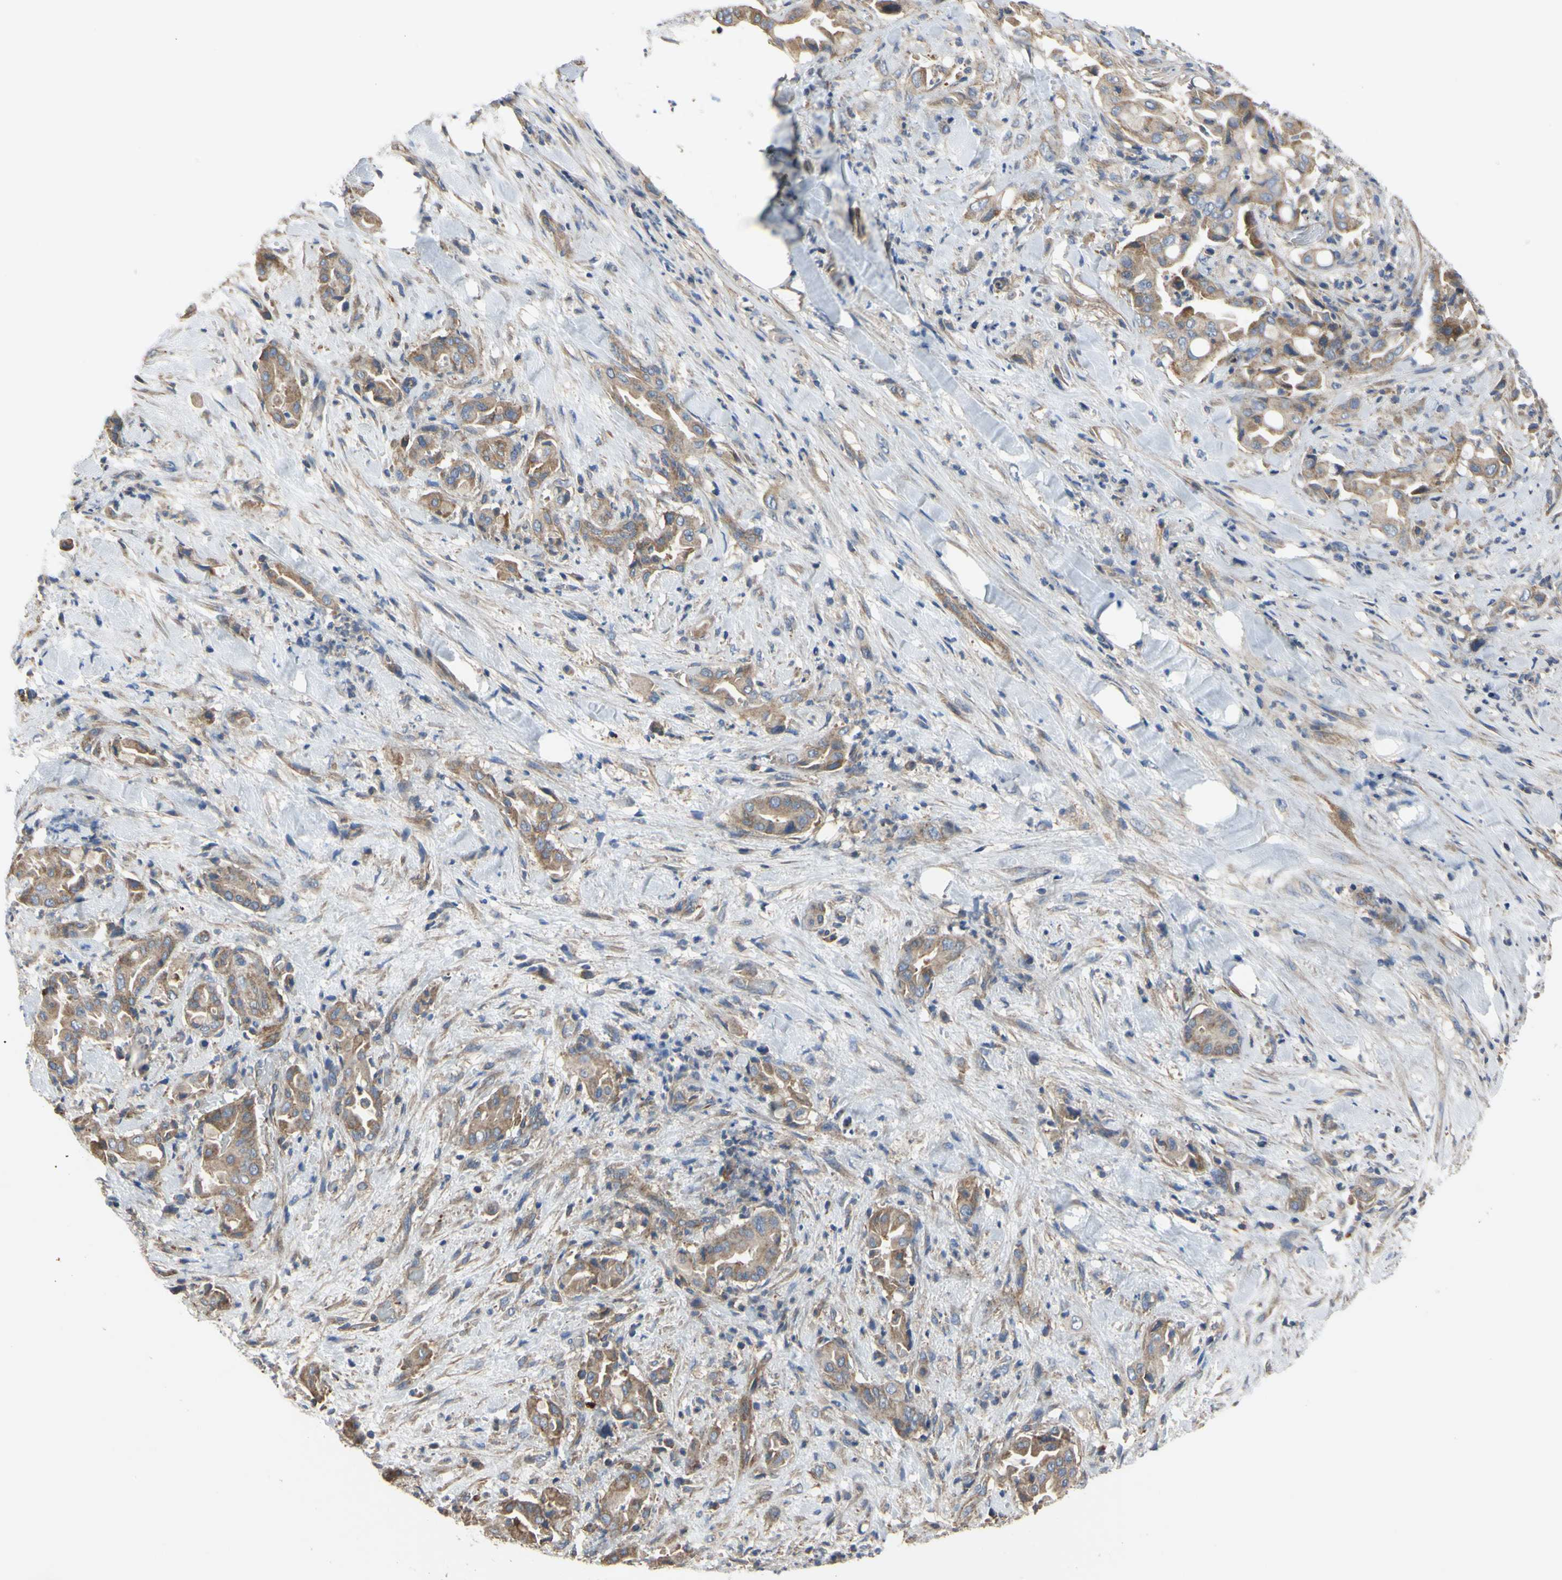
{"staining": {"intensity": "moderate", "quantity": ">75%", "location": "cytoplasmic/membranous"}, "tissue": "liver cancer", "cell_type": "Tumor cells", "image_type": "cancer", "snomed": [{"axis": "morphology", "description": "Cholangiocarcinoma"}, {"axis": "topography", "description": "Liver"}], "caption": "Protein expression analysis of cholangiocarcinoma (liver) reveals moderate cytoplasmic/membranous positivity in approximately >75% of tumor cells.", "gene": "BECN1", "patient": {"sex": "female", "age": 68}}